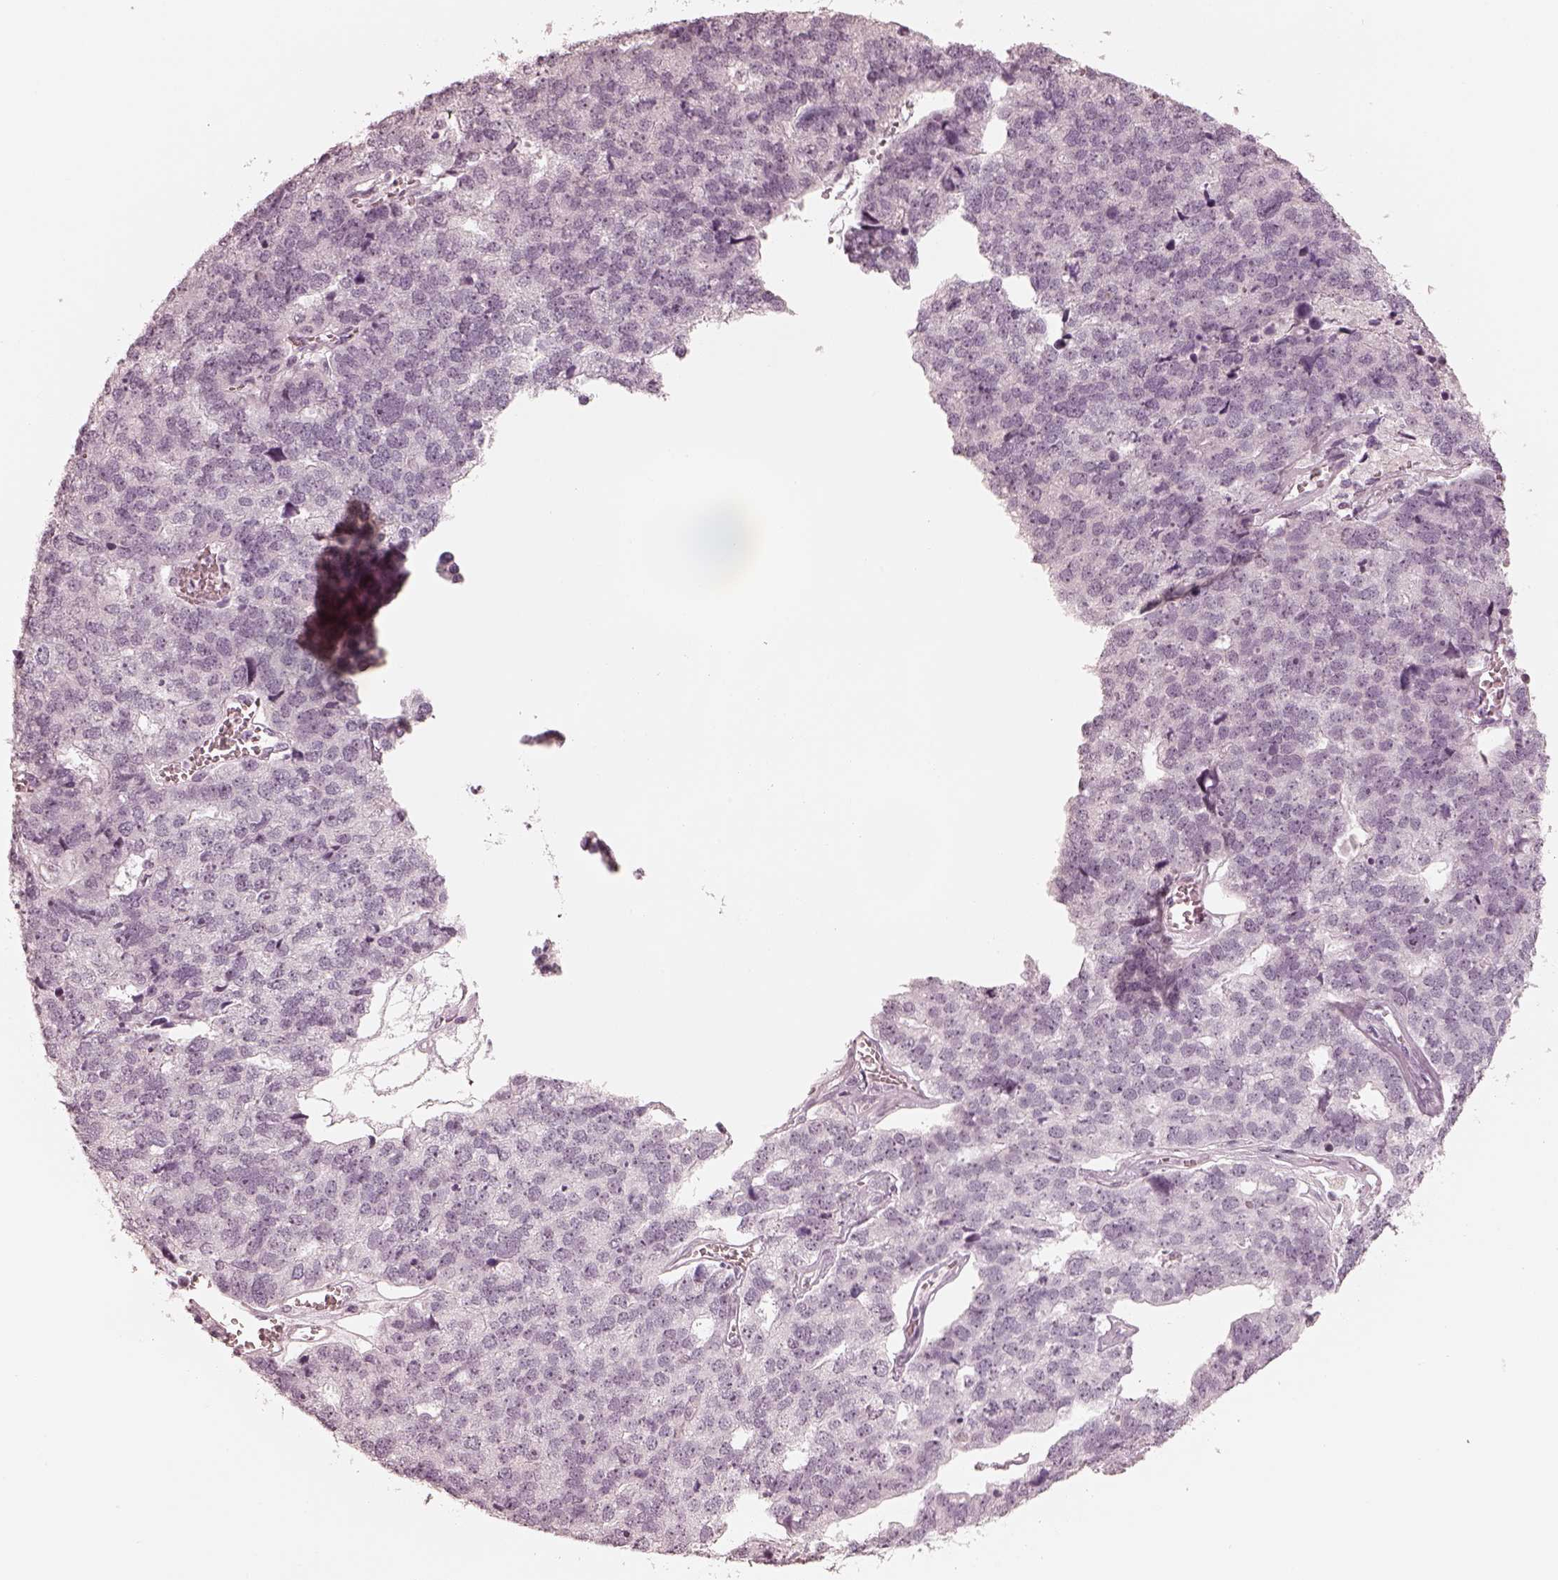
{"staining": {"intensity": "negative", "quantity": "none", "location": "none"}, "tissue": "stomach cancer", "cell_type": "Tumor cells", "image_type": "cancer", "snomed": [{"axis": "morphology", "description": "Adenocarcinoma, NOS"}, {"axis": "topography", "description": "Stomach"}], "caption": "Immunohistochemistry of human adenocarcinoma (stomach) shows no positivity in tumor cells.", "gene": "CALR3", "patient": {"sex": "male", "age": 69}}